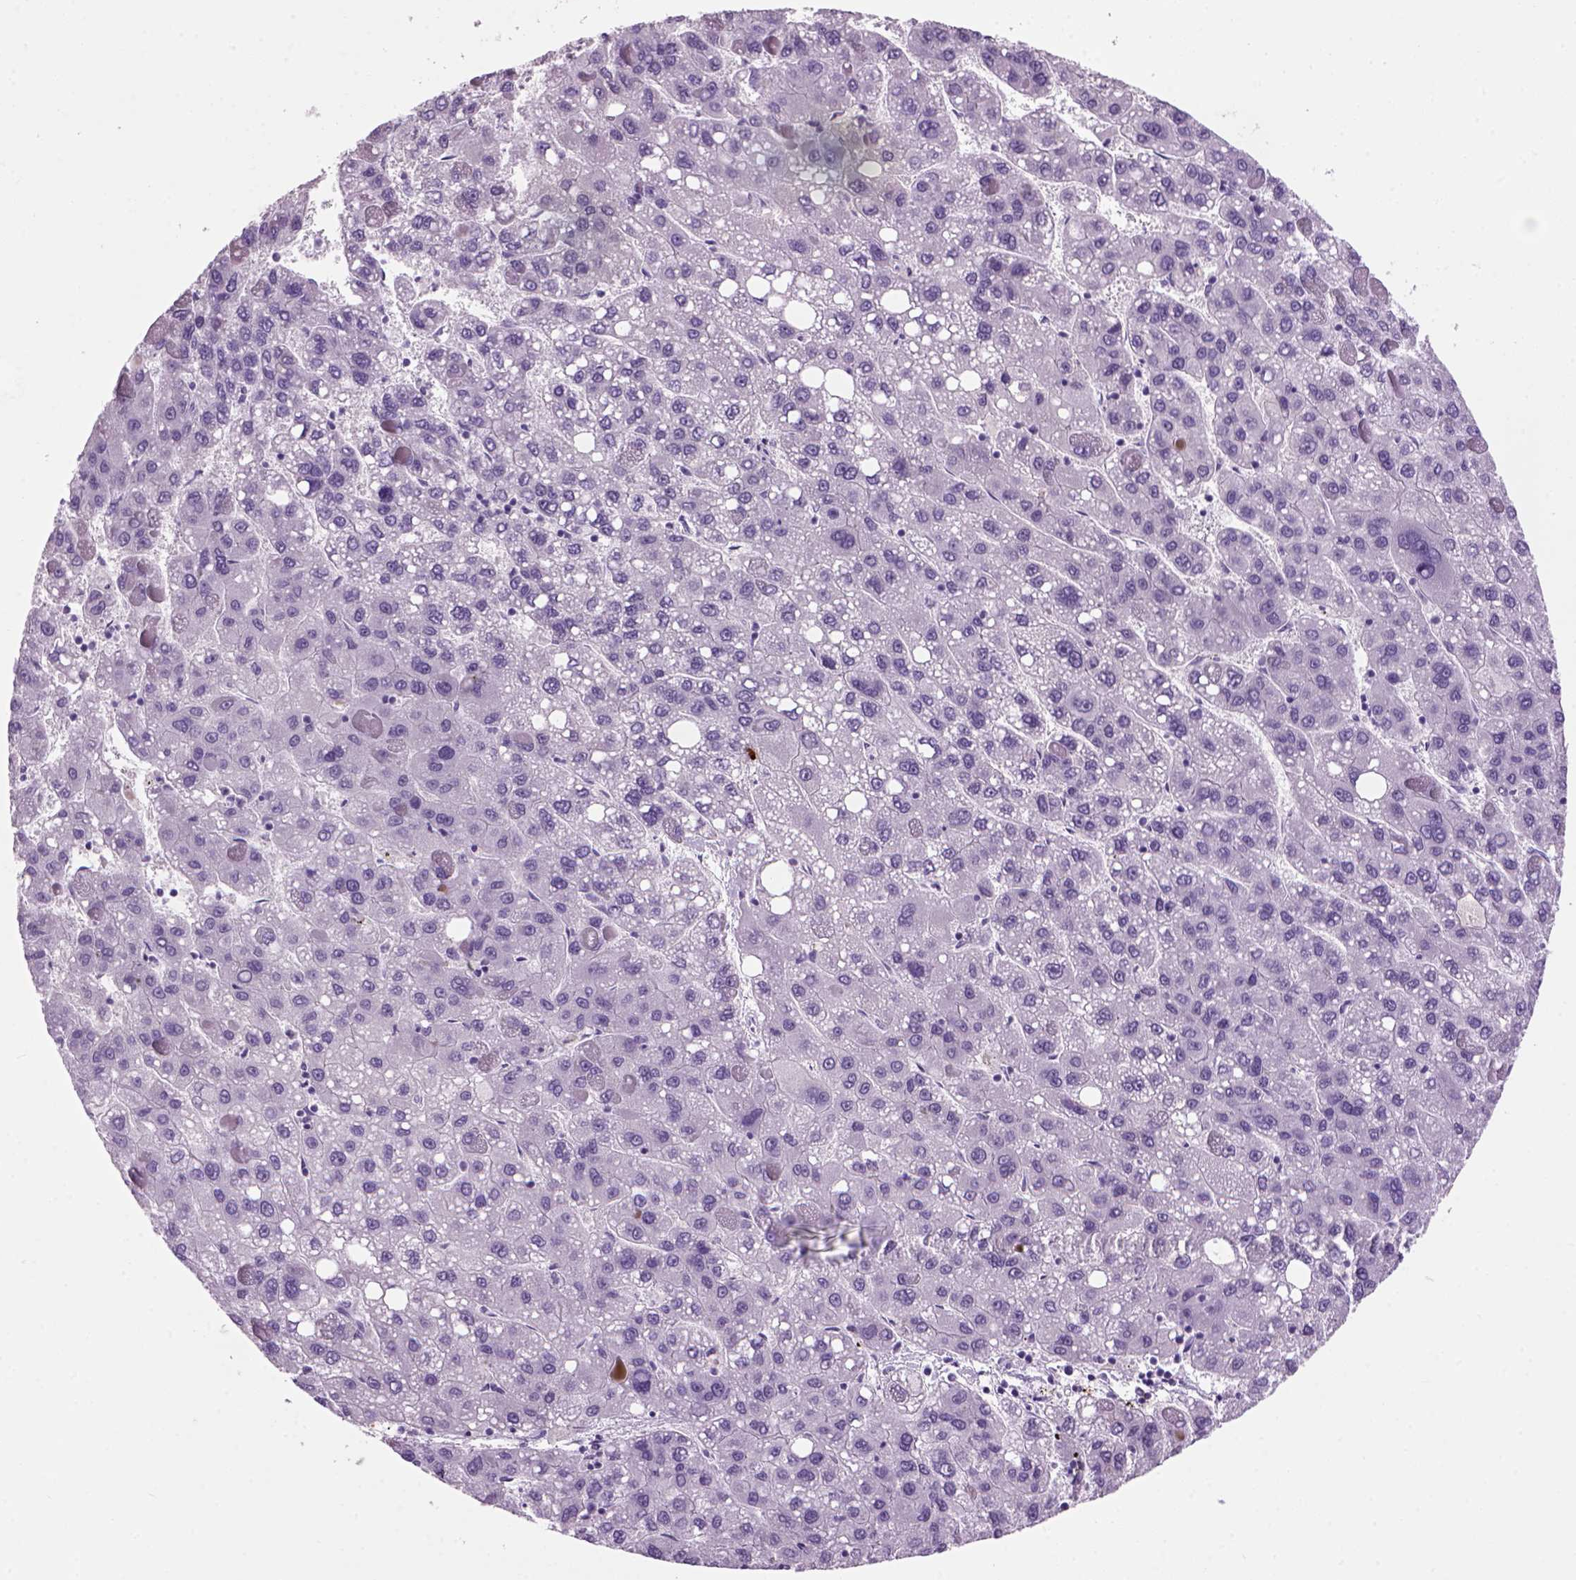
{"staining": {"intensity": "negative", "quantity": "none", "location": "none"}, "tissue": "liver cancer", "cell_type": "Tumor cells", "image_type": "cancer", "snomed": [{"axis": "morphology", "description": "Carcinoma, Hepatocellular, NOS"}, {"axis": "topography", "description": "Liver"}], "caption": "The immunohistochemistry histopathology image has no significant positivity in tumor cells of liver cancer tissue.", "gene": "MZB1", "patient": {"sex": "female", "age": 82}}